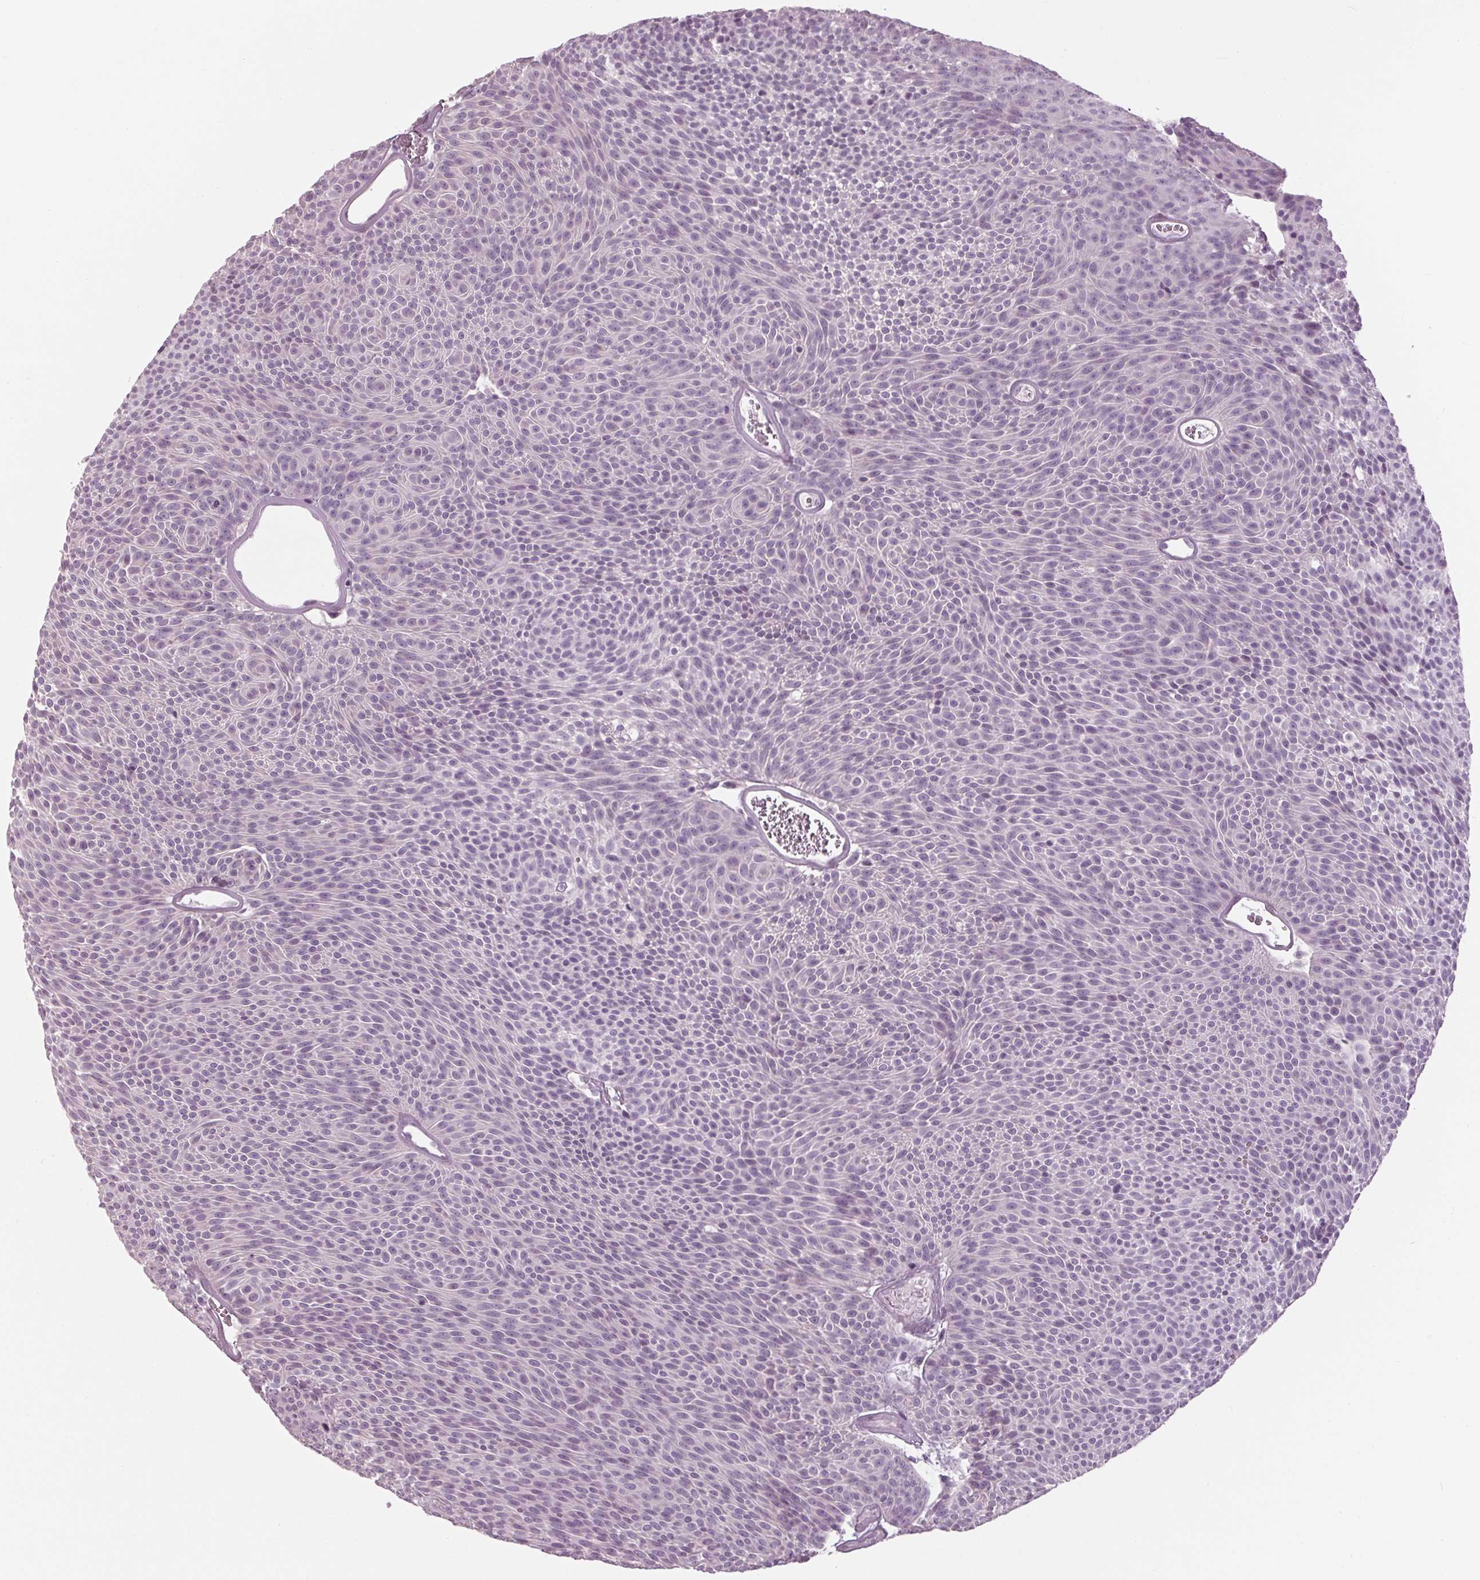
{"staining": {"intensity": "negative", "quantity": "none", "location": "none"}, "tissue": "urothelial cancer", "cell_type": "Tumor cells", "image_type": "cancer", "snomed": [{"axis": "morphology", "description": "Urothelial carcinoma, Low grade"}, {"axis": "topography", "description": "Urinary bladder"}], "caption": "Human urothelial cancer stained for a protein using IHC demonstrates no positivity in tumor cells.", "gene": "TNNC2", "patient": {"sex": "male", "age": 77}}